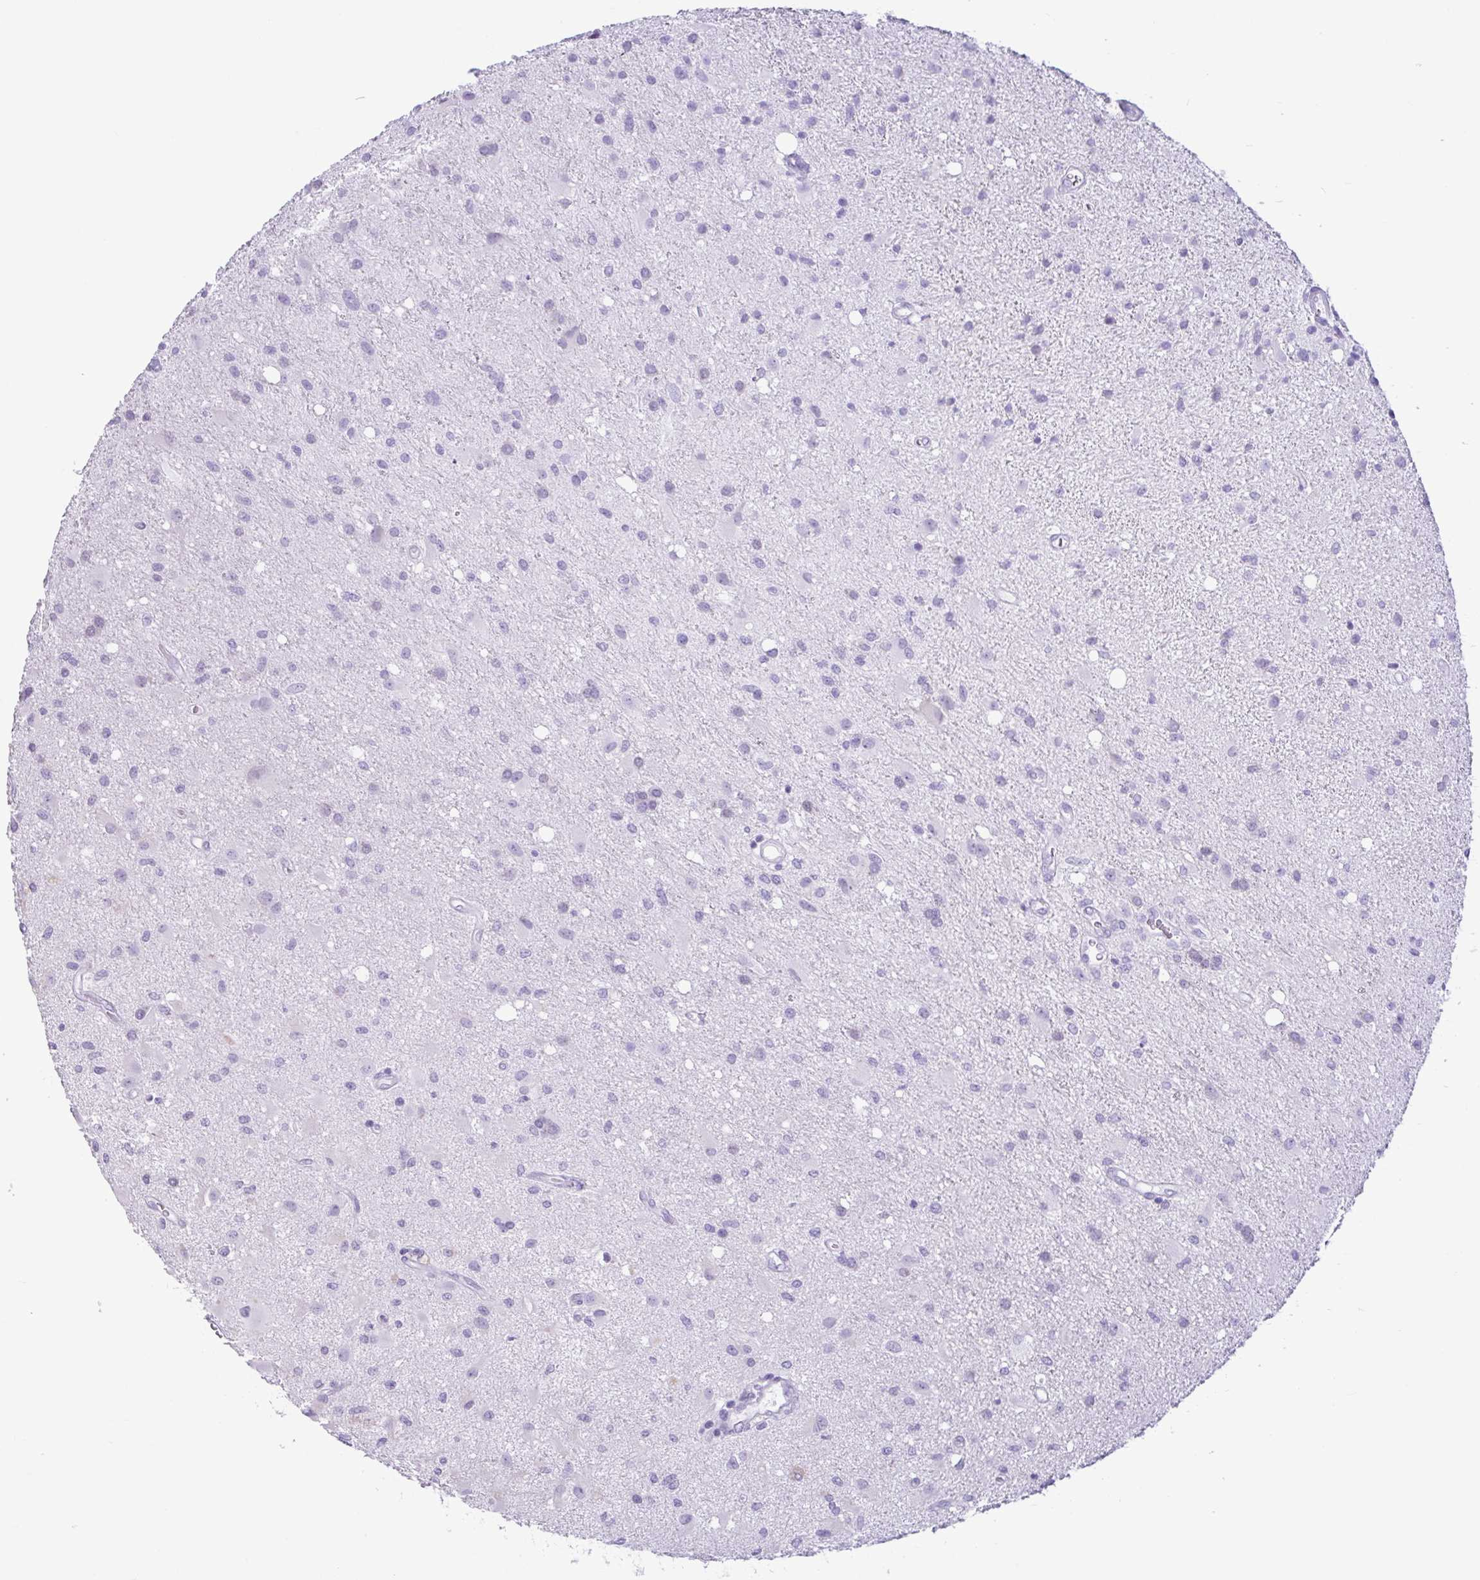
{"staining": {"intensity": "negative", "quantity": "none", "location": "none"}, "tissue": "glioma", "cell_type": "Tumor cells", "image_type": "cancer", "snomed": [{"axis": "morphology", "description": "Glioma, malignant, High grade"}, {"axis": "topography", "description": "Brain"}], "caption": "A photomicrograph of malignant glioma (high-grade) stained for a protein reveals no brown staining in tumor cells.", "gene": "CTSE", "patient": {"sex": "male", "age": 67}}